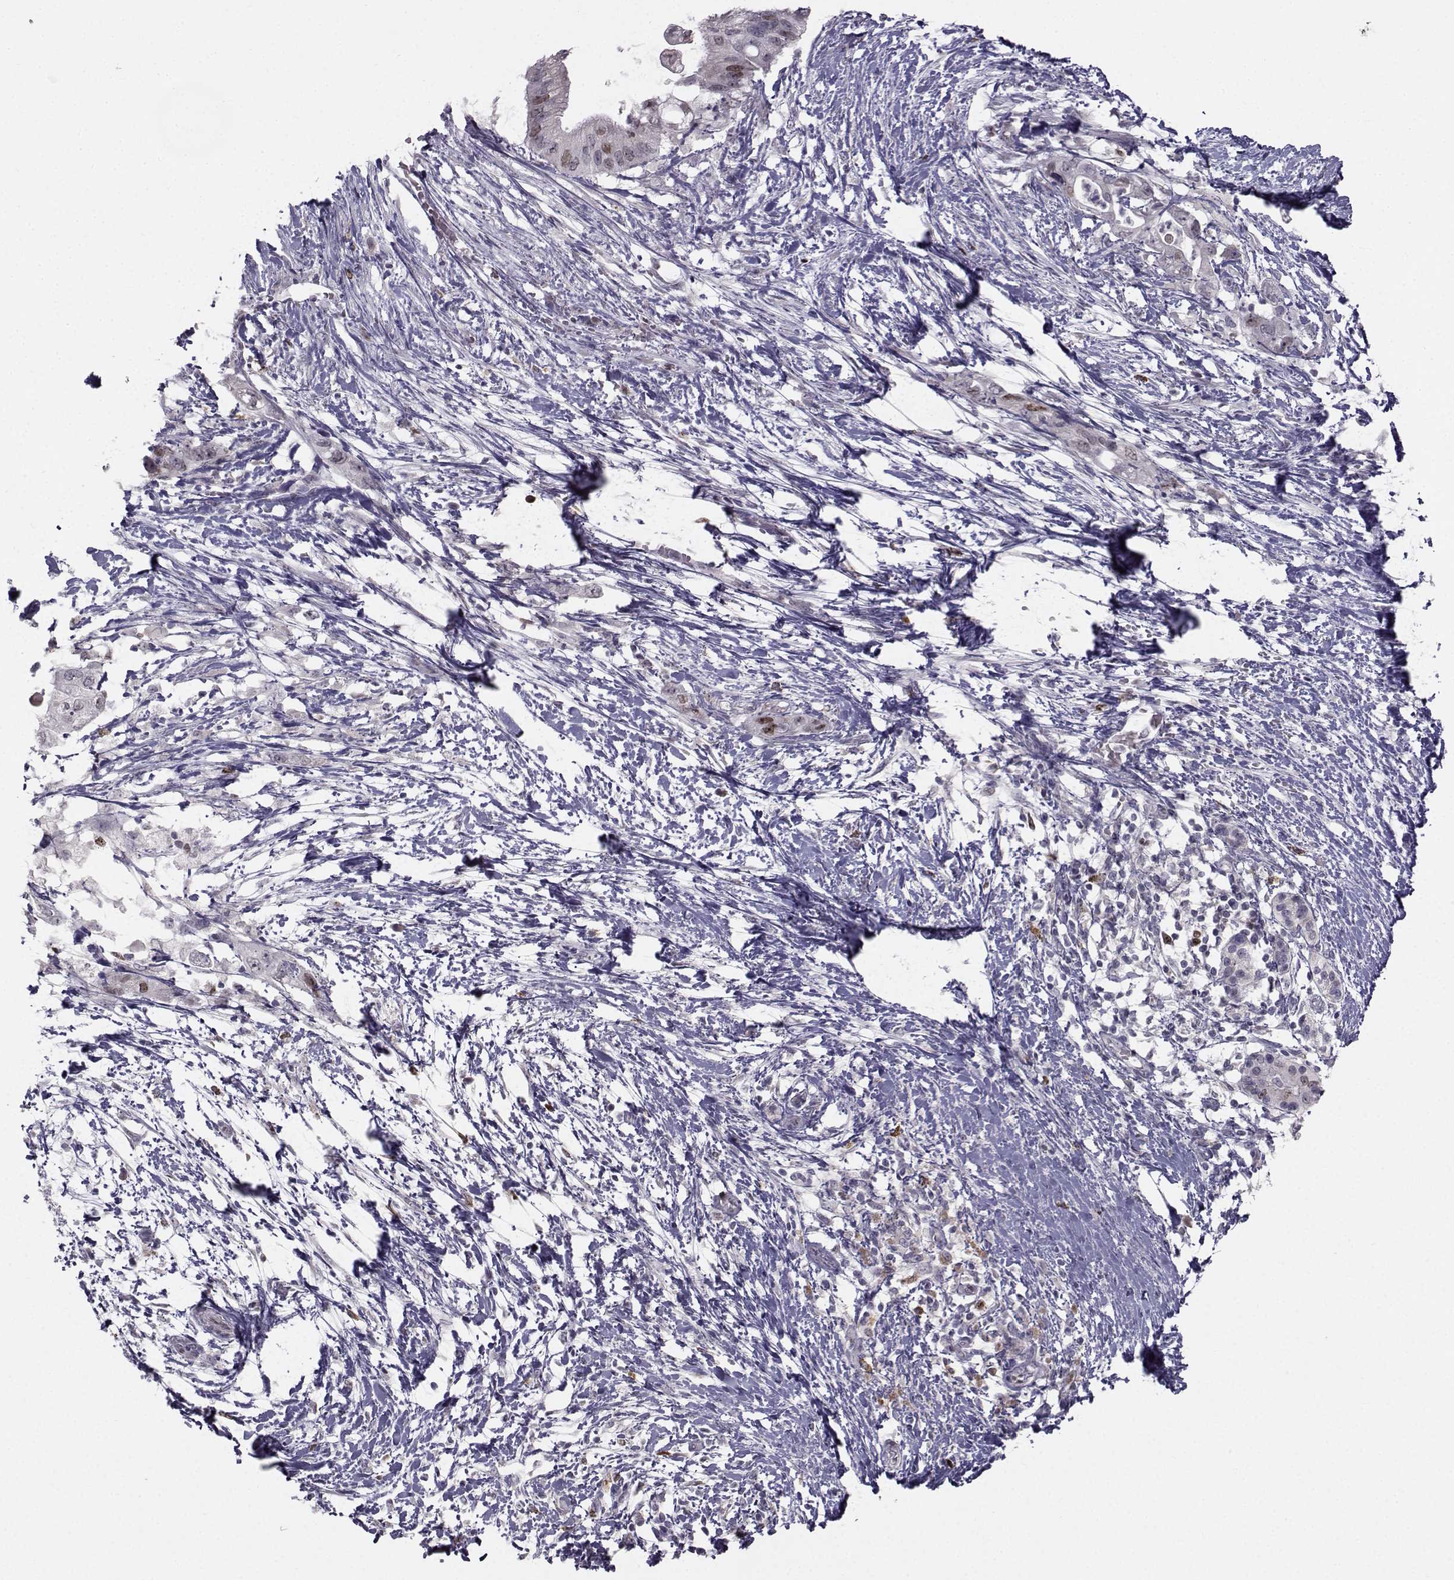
{"staining": {"intensity": "weak", "quantity": "<25%", "location": "nuclear"}, "tissue": "pancreatic cancer", "cell_type": "Tumor cells", "image_type": "cancer", "snomed": [{"axis": "morphology", "description": "Adenocarcinoma, NOS"}, {"axis": "topography", "description": "Pancreas"}], "caption": "DAB (3,3'-diaminobenzidine) immunohistochemical staining of human pancreatic cancer (adenocarcinoma) demonstrates no significant positivity in tumor cells.", "gene": "LRP8", "patient": {"sex": "female", "age": 72}}